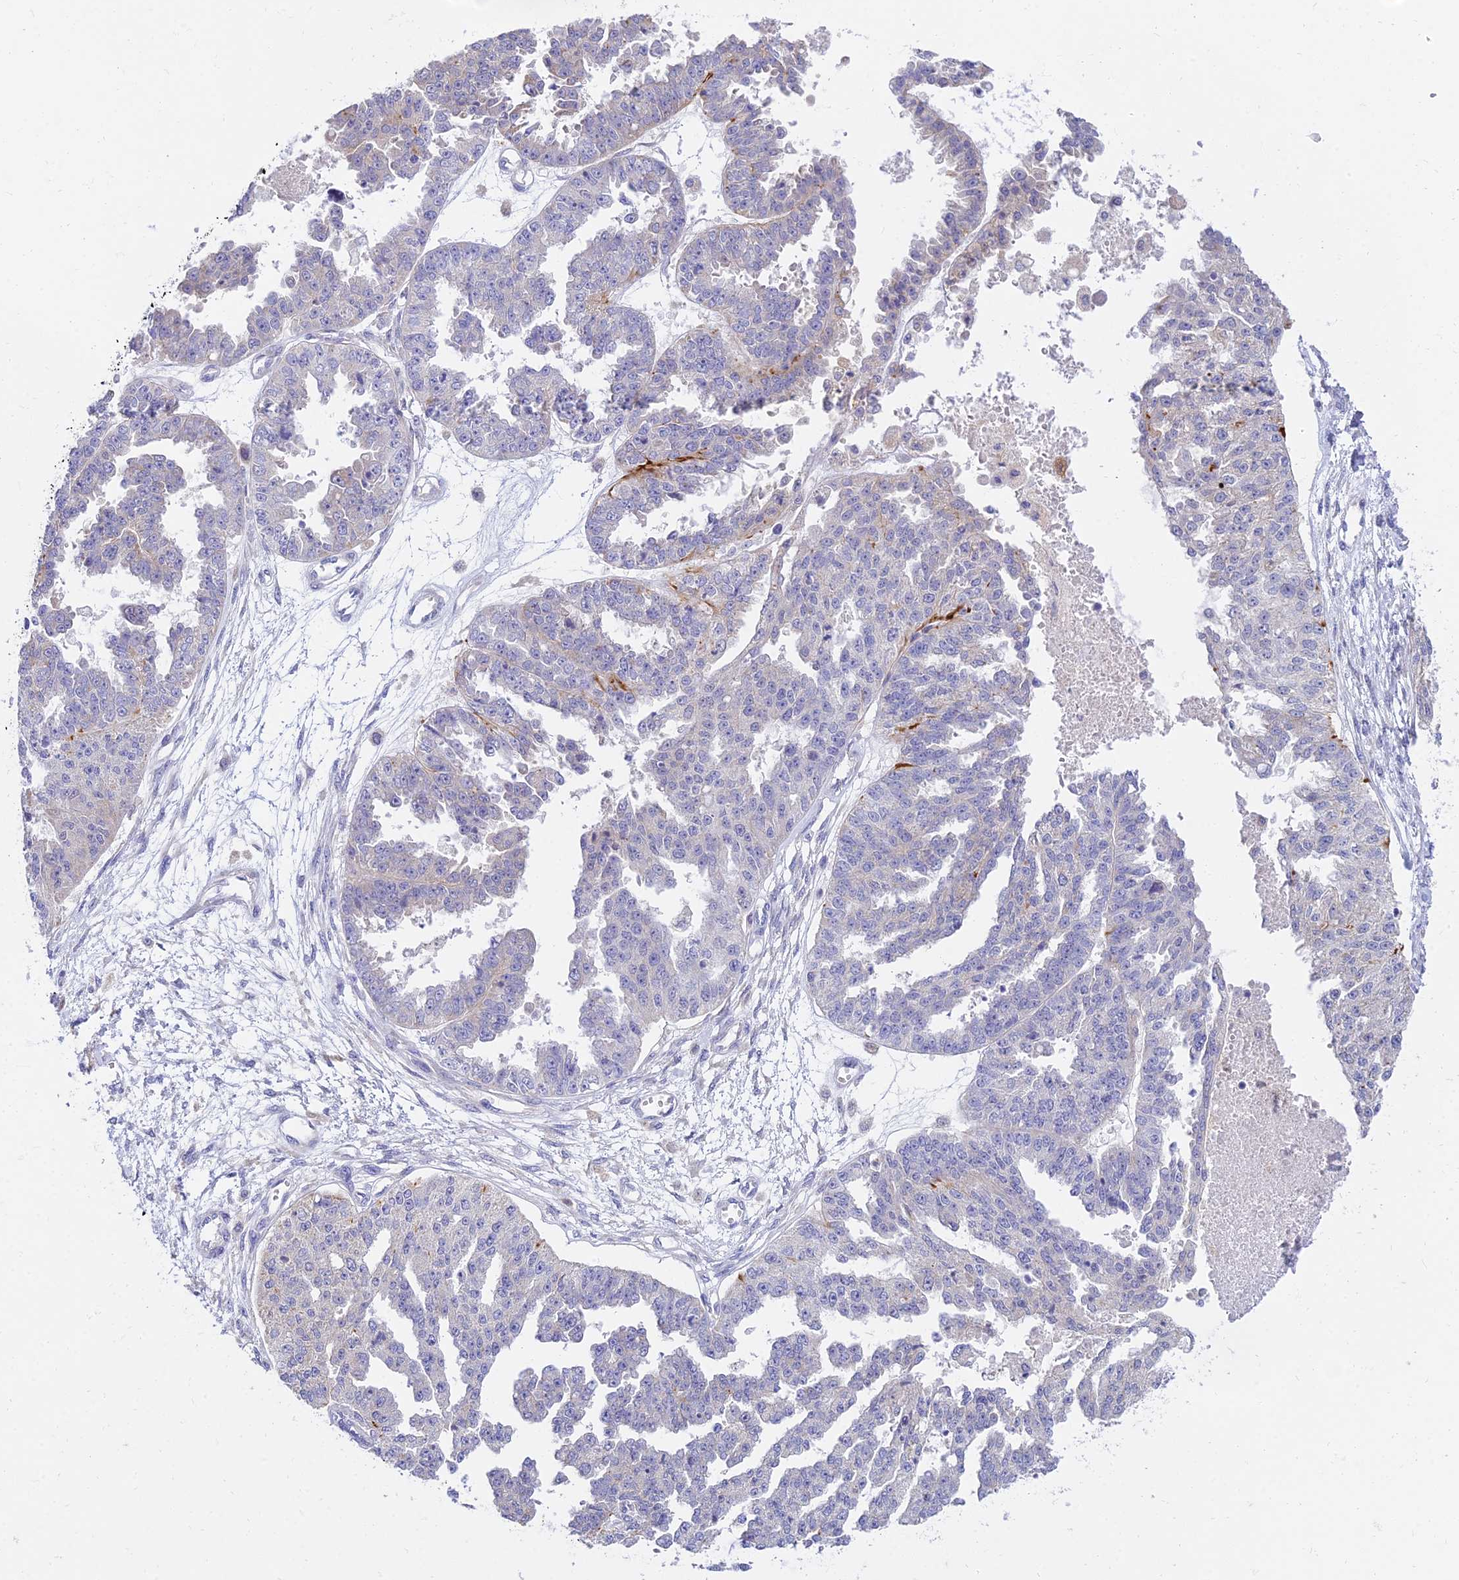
{"staining": {"intensity": "negative", "quantity": "none", "location": "none"}, "tissue": "ovarian cancer", "cell_type": "Tumor cells", "image_type": "cancer", "snomed": [{"axis": "morphology", "description": "Cystadenocarcinoma, serous, NOS"}, {"axis": "topography", "description": "Ovary"}], "caption": "An image of human serous cystadenocarcinoma (ovarian) is negative for staining in tumor cells.", "gene": "ARL8B", "patient": {"sex": "female", "age": 58}}